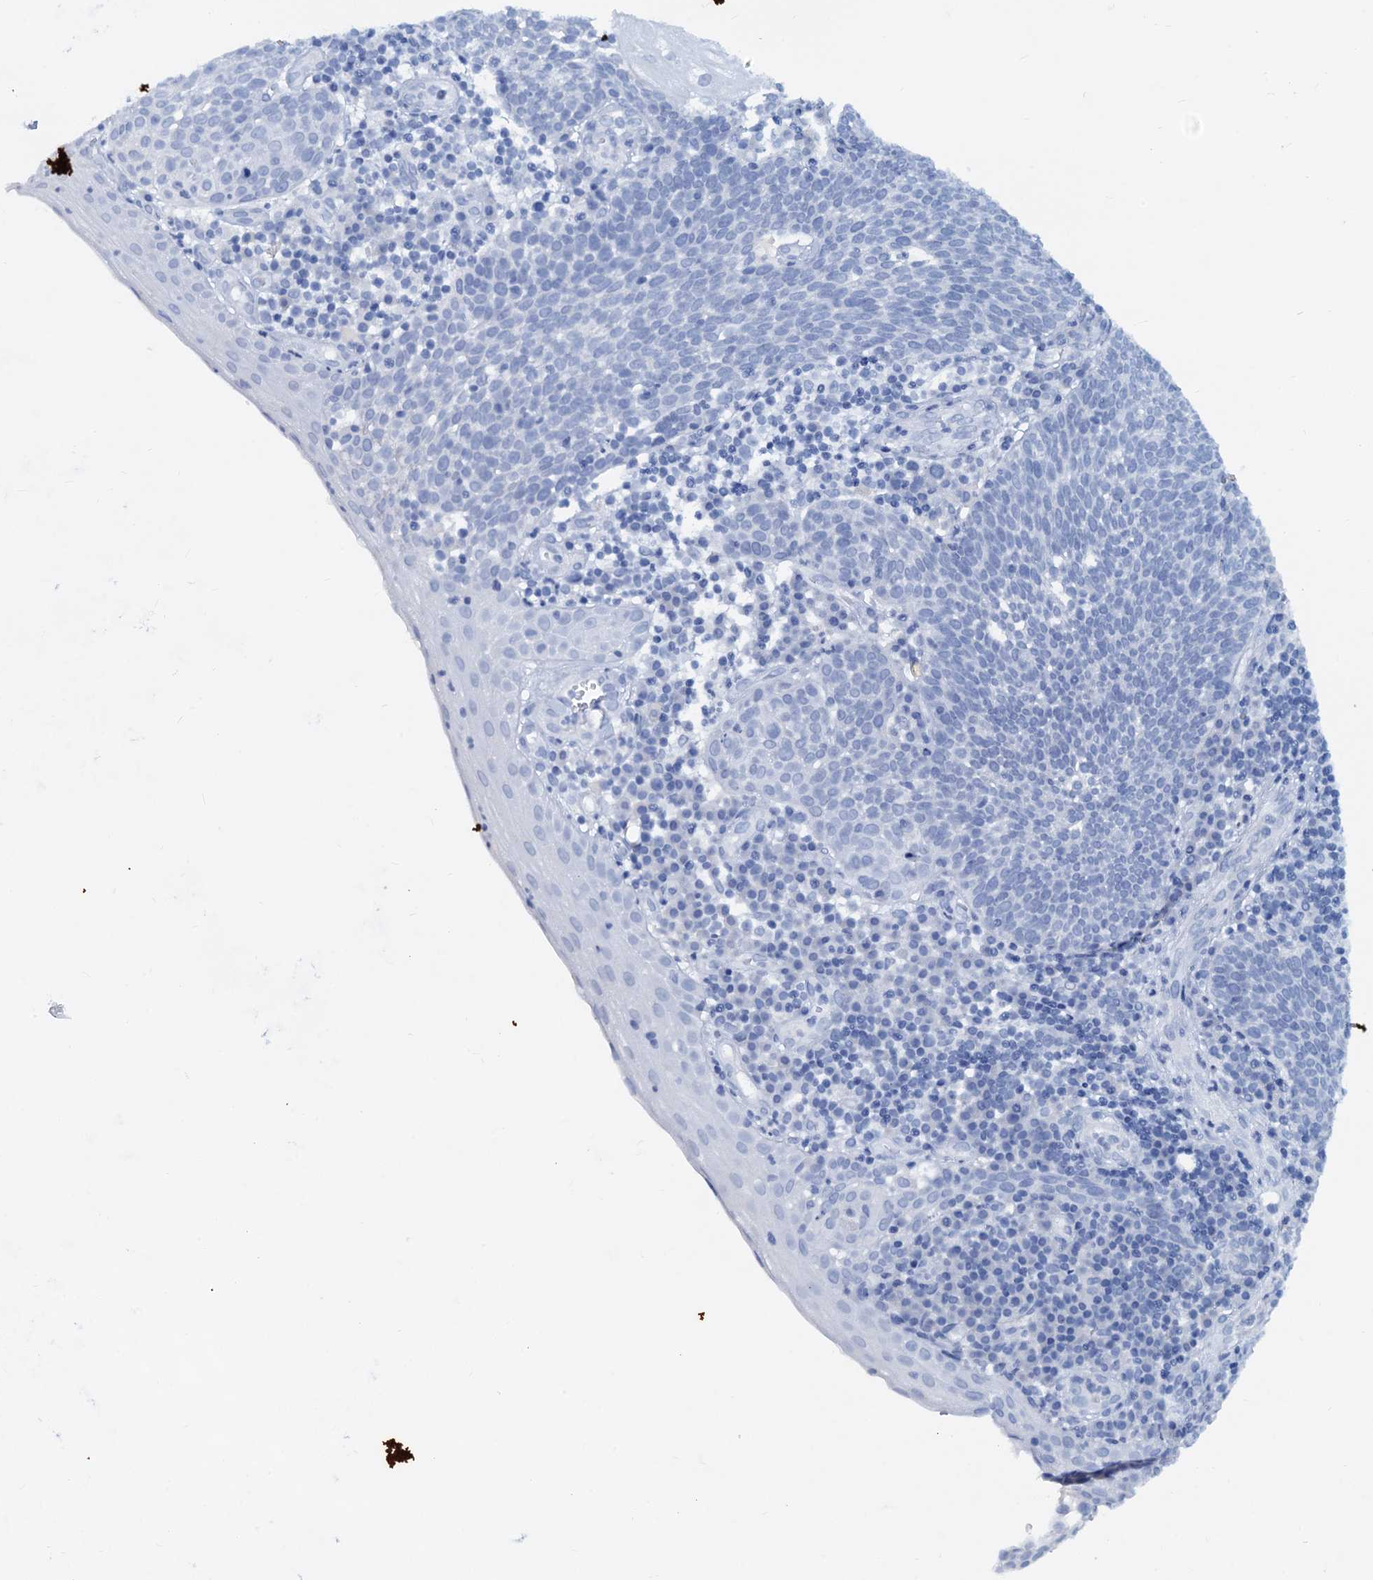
{"staining": {"intensity": "negative", "quantity": "none", "location": "none"}, "tissue": "cervical cancer", "cell_type": "Tumor cells", "image_type": "cancer", "snomed": [{"axis": "morphology", "description": "Squamous cell carcinoma, NOS"}, {"axis": "topography", "description": "Cervix"}], "caption": "Cervical cancer was stained to show a protein in brown. There is no significant positivity in tumor cells.", "gene": "PTGES3", "patient": {"sex": "female", "age": 34}}